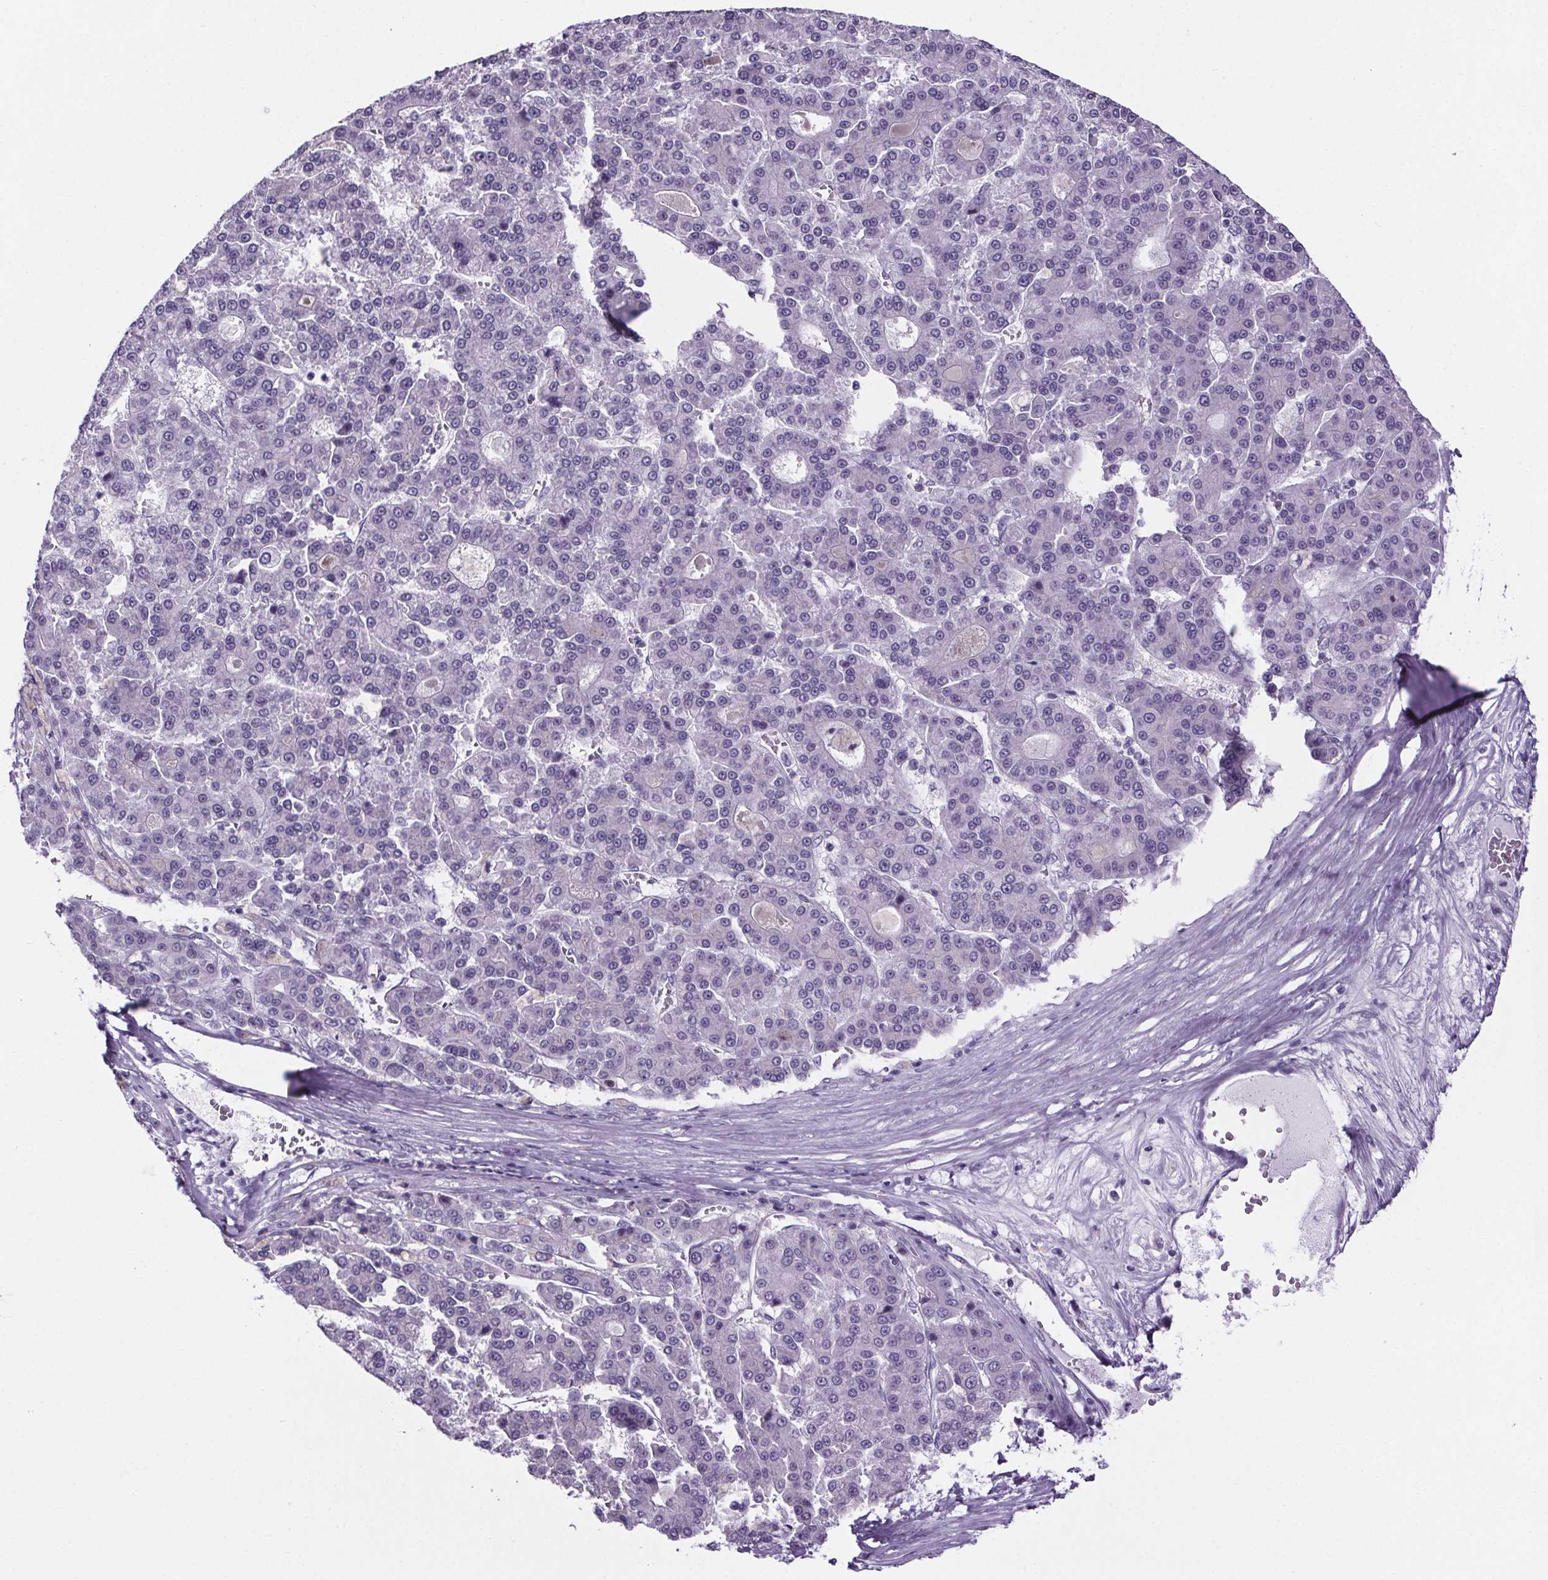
{"staining": {"intensity": "negative", "quantity": "none", "location": "none"}, "tissue": "liver cancer", "cell_type": "Tumor cells", "image_type": "cancer", "snomed": [{"axis": "morphology", "description": "Carcinoma, Hepatocellular, NOS"}, {"axis": "topography", "description": "Liver"}], "caption": "Immunohistochemical staining of liver cancer (hepatocellular carcinoma) reveals no significant expression in tumor cells. Brightfield microscopy of IHC stained with DAB (3,3'-diaminobenzidine) (brown) and hematoxylin (blue), captured at high magnification.", "gene": "CUBN", "patient": {"sex": "male", "age": 70}}